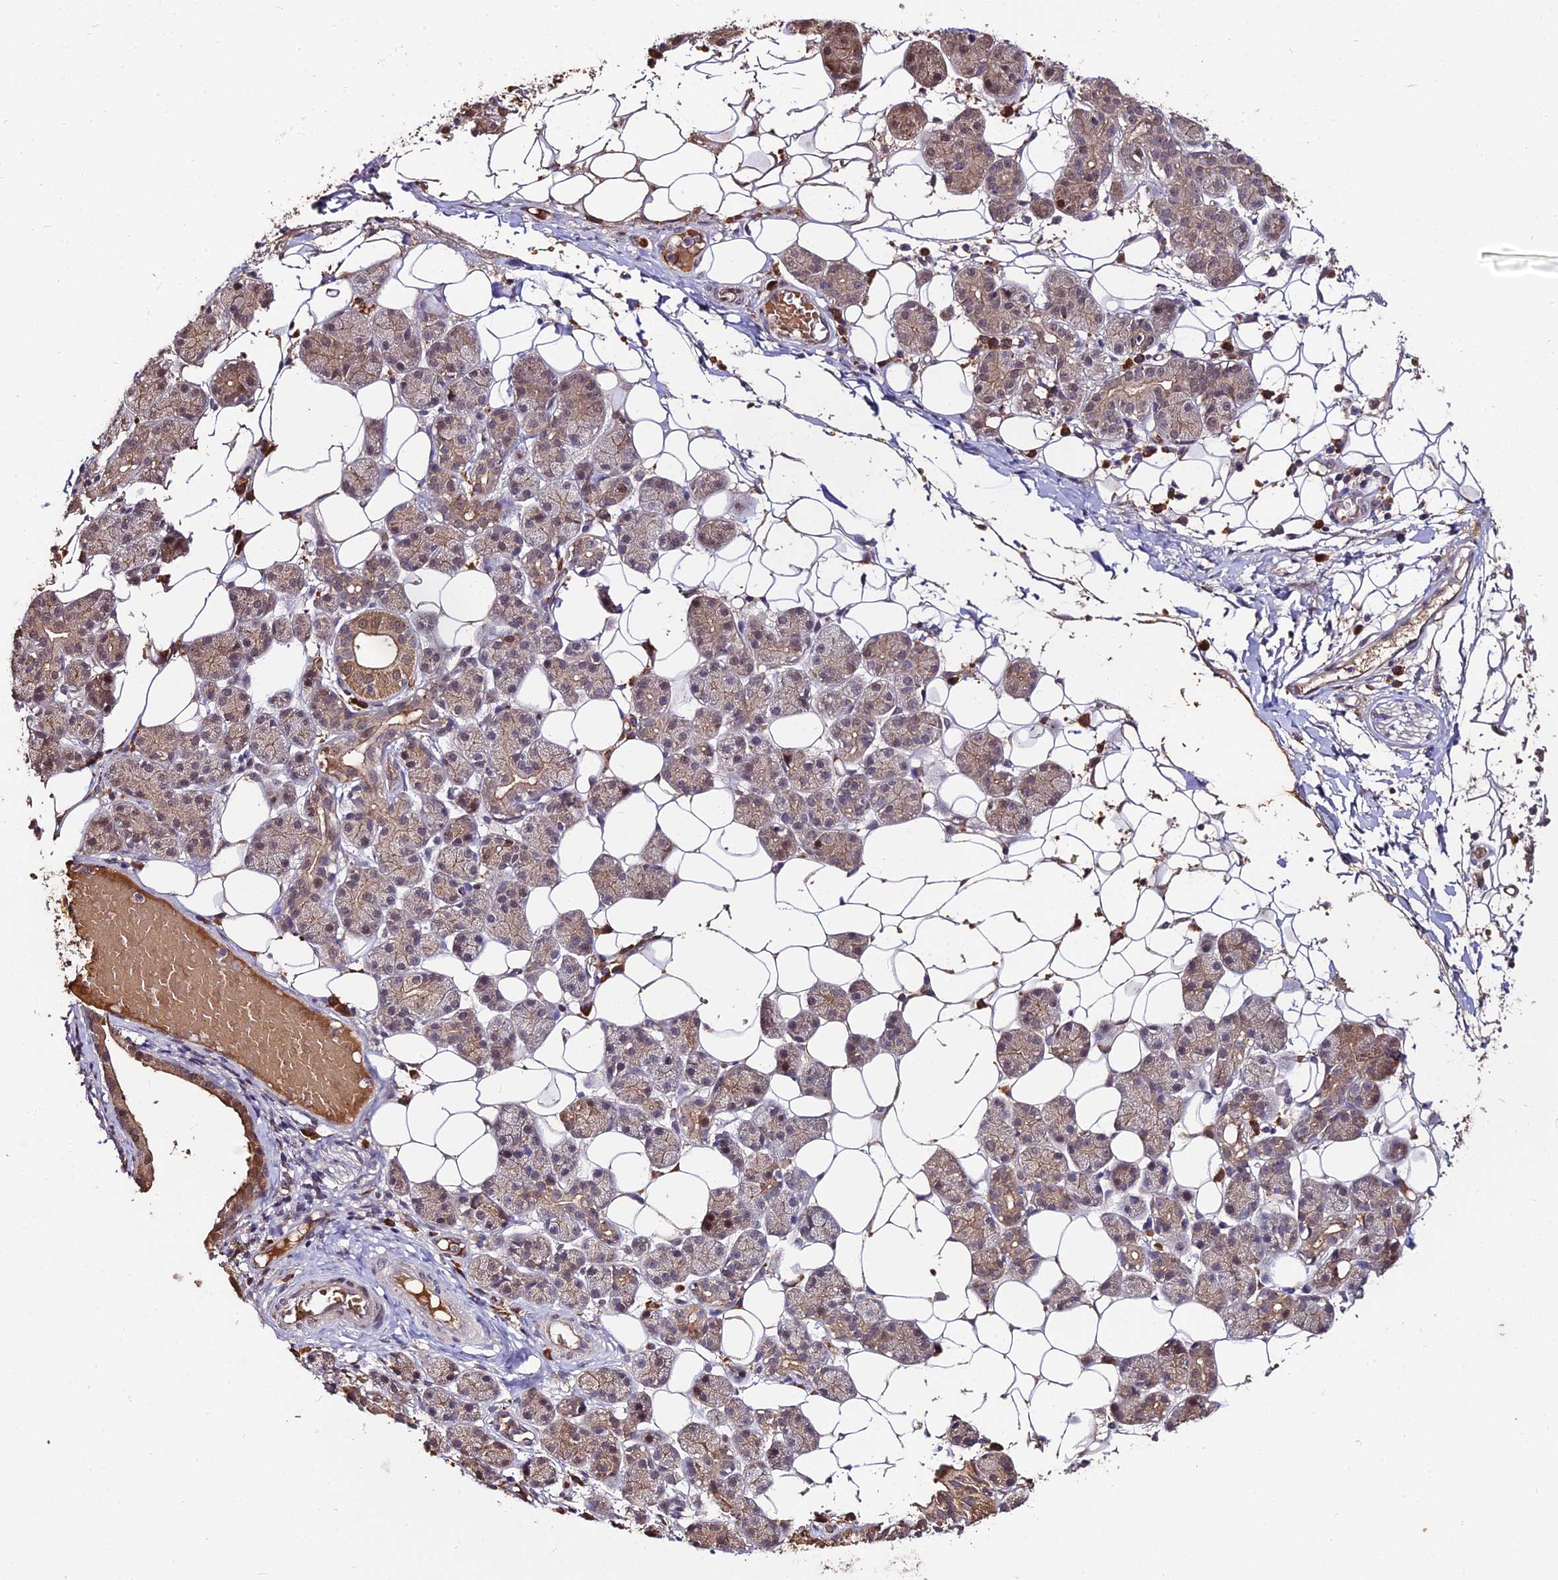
{"staining": {"intensity": "moderate", "quantity": "25%-75%", "location": "cytoplasmic/membranous,nuclear"}, "tissue": "salivary gland", "cell_type": "Glandular cells", "image_type": "normal", "snomed": [{"axis": "morphology", "description": "Normal tissue, NOS"}, {"axis": "topography", "description": "Salivary gland"}], "caption": "Immunohistochemistry (DAB) staining of benign human salivary gland demonstrates moderate cytoplasmic/membranous,nuclear protein expression in approximately 25%-75% of glandular cells.", "gene": "ZDBF2", "patient": {"sex": "female", "age": 33}}